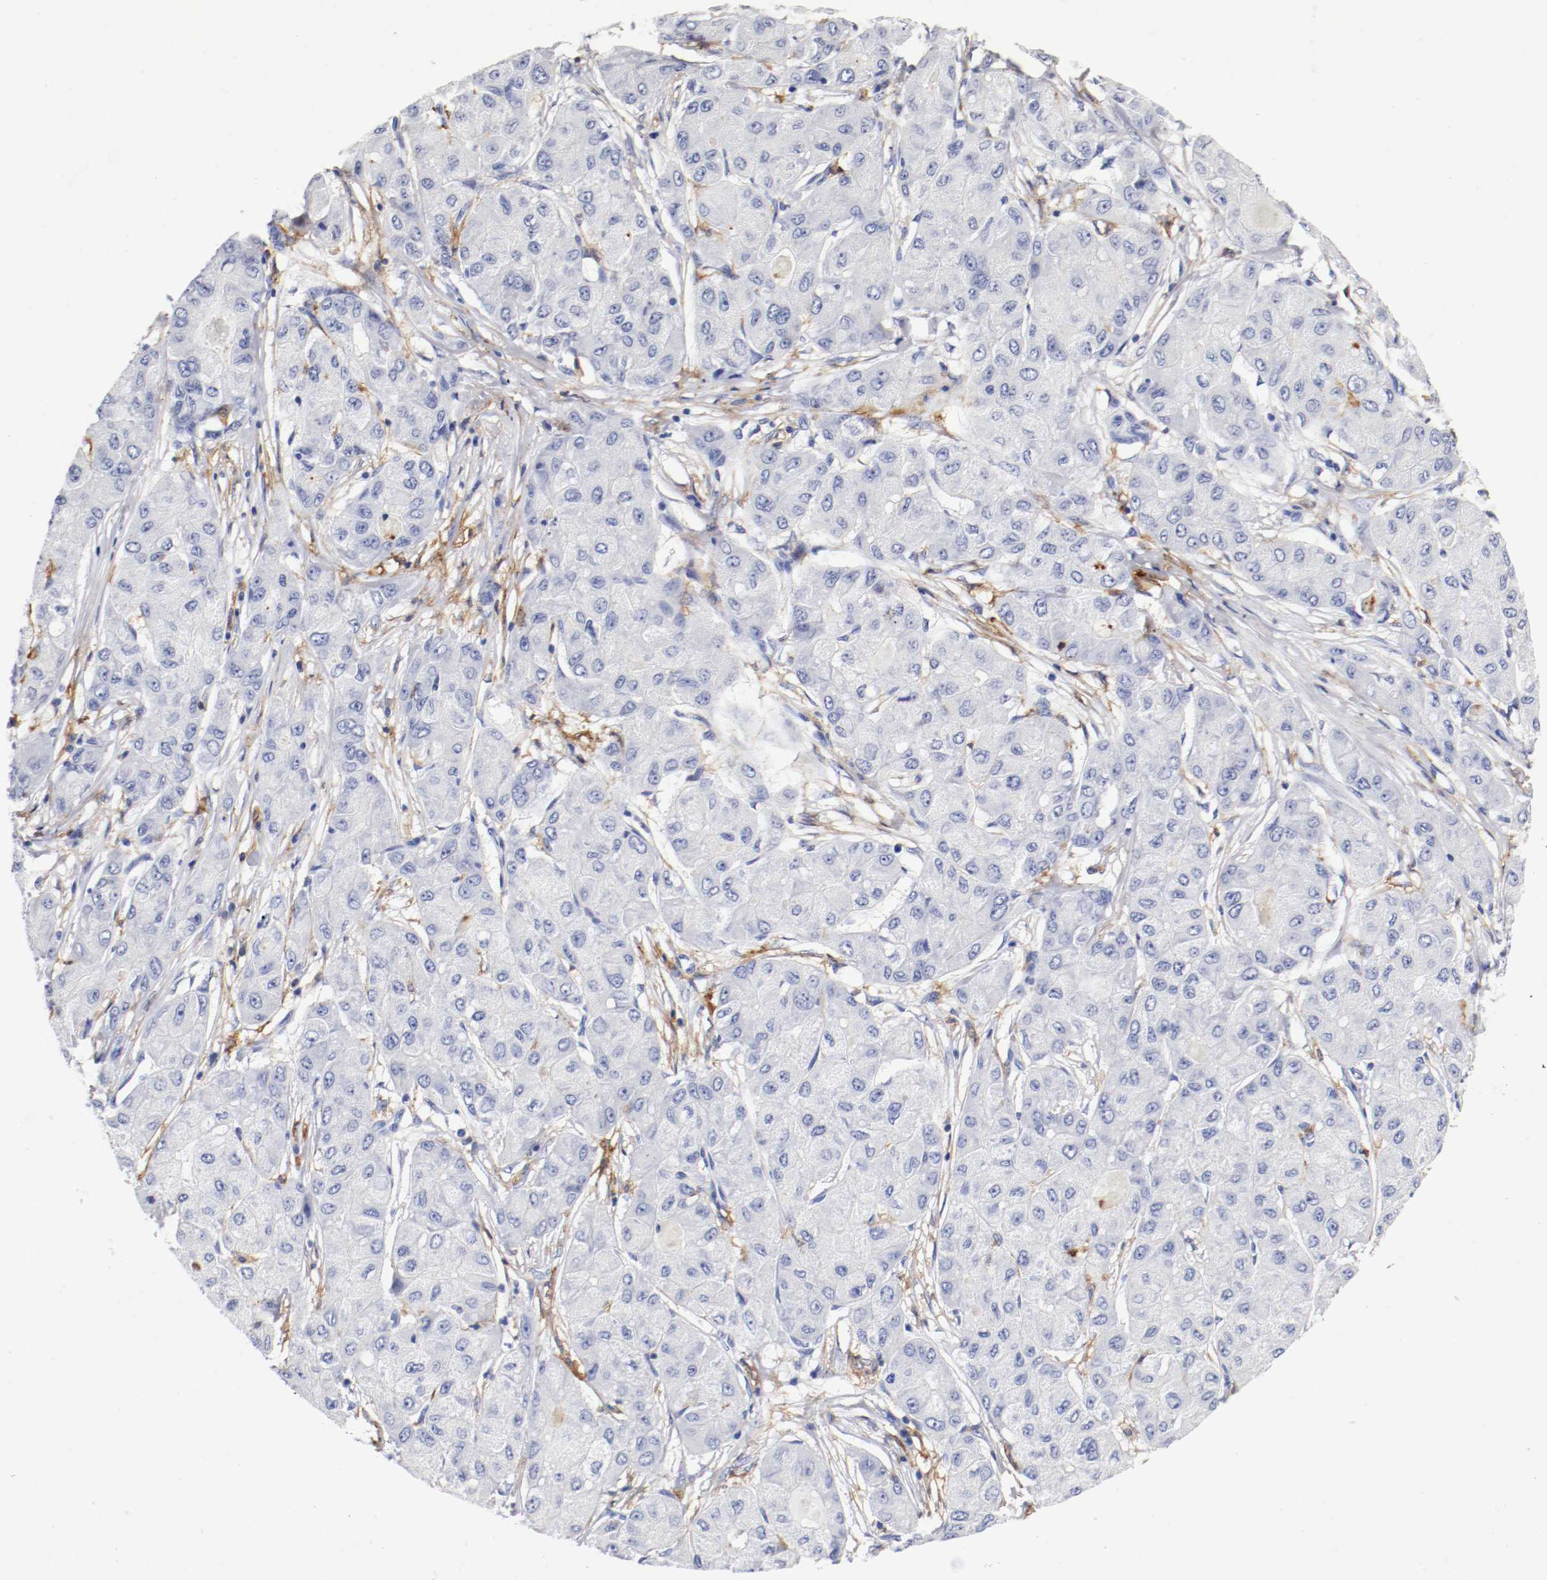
{"staining": {"intensity": "negative", "quantity": "none", "location": "none"}, "tissue": "liver cancer", "cell_type": "Tumor cells", "image_type": "cancer", "snomed": [{"axis": "morphology", "description": "Carcinoma, Hepatocellular, NOS"}, {"axis": "topography", "description": "Liver"}], "caption": "An IHC photomicrograph of liver cancer is shown. There is no staining in tumor cells of liver cancer. (Brightfield microscopy of DAB (3,3'-diaminobenzidine) immunohistochemistry at high magnification).", "gene": "ITGAX", "patient": {"sex": "male", "age": 80}}